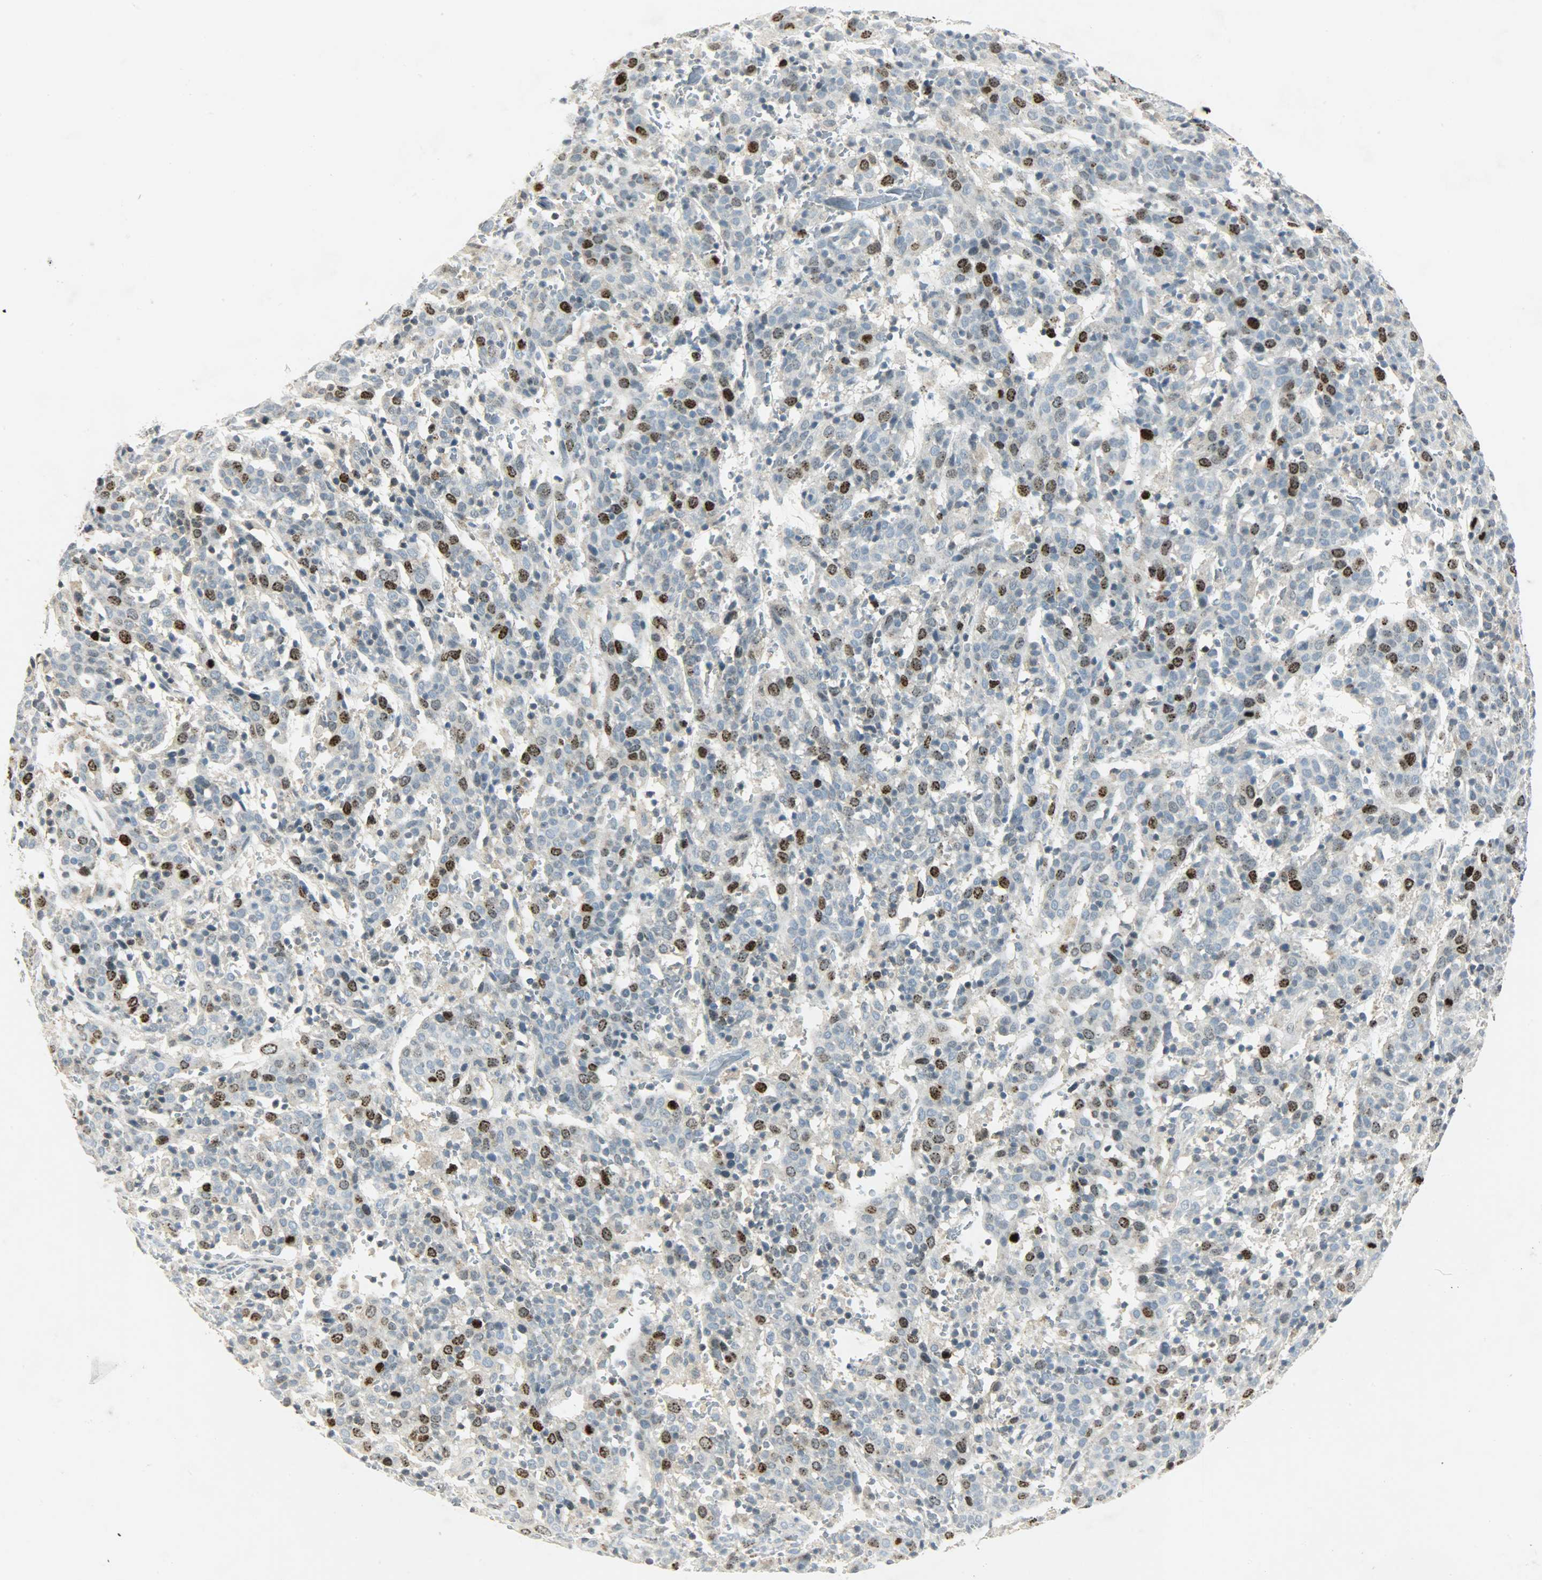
{"staining": {"intensity": "strong", "quantity": "25%-75%", "location": "nuclear"}, "tissue": "cervical cancer", "cell_type": "Tumor cells", "image_type": "cancer", "snomed": [{"axis": "morphology", "description": "Normal tissue, NOS"}, {"axis": "morphology", "description": "Squamous cell carcinoma, NOS"}, {"axis": "topography", "description": "Cervix"}], "caption": "This micrograph demonstrates cervical cancer stained with immunohistochemistry (IHC) to label a protein in brown. The nuclear of tumor cells show strong positivity for the protein. Nuclei are counter-stained blue.", "gene": "AURKB", "patient": {"sex": "female", "age": 67}}